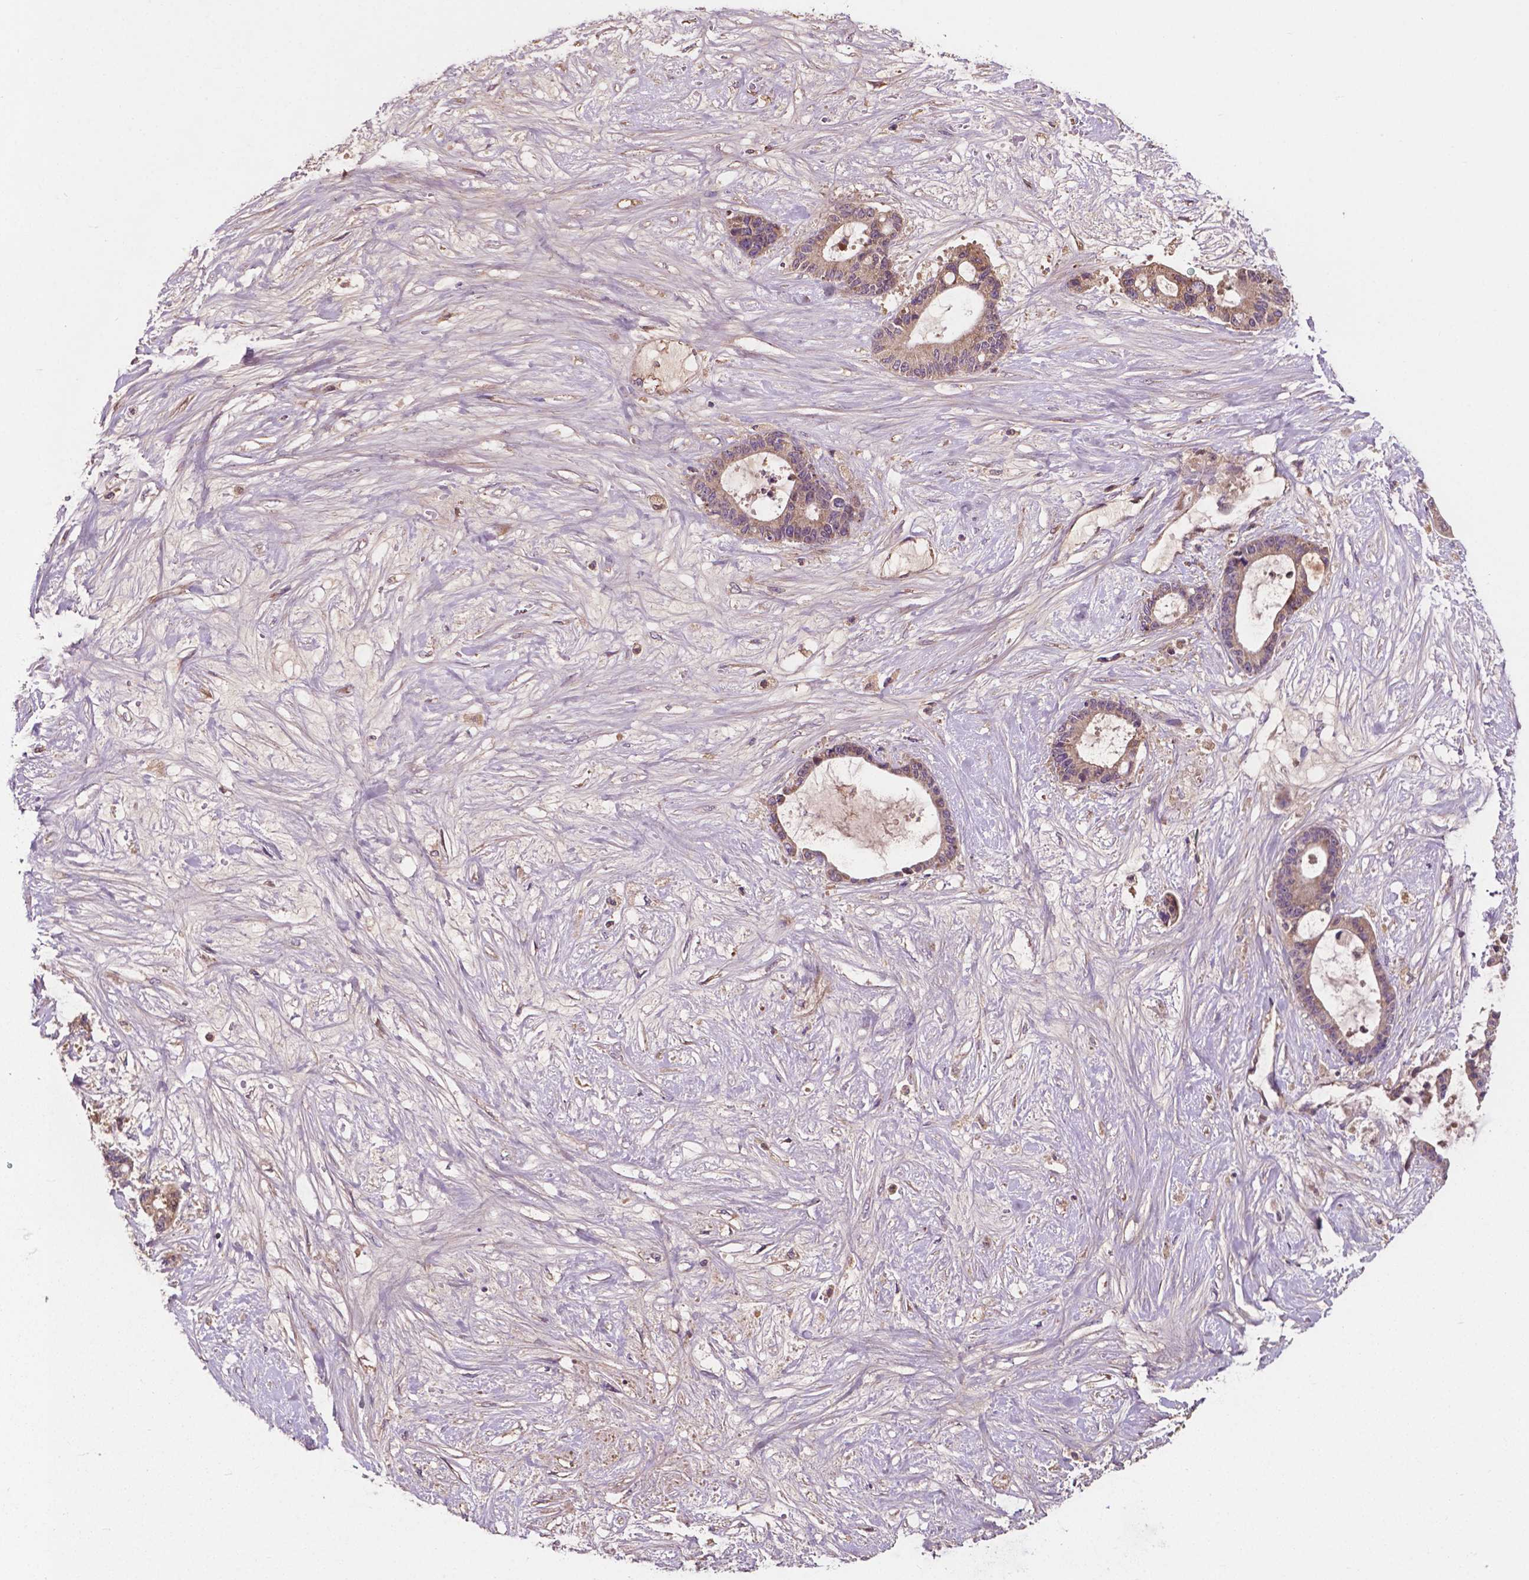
{"staining": {"intensity": "weak", "quantity": ">75%", "location": "cytoplasmic/membranous"}, "tissue": "liver cancer", "cell_type": "Tumor cells", "image_type": "cancer", "snomed": [{"axis": "morphology", "description": "Normal tissue, NOS"}, {"axis": "morphology", "description": "Cholangiocarcinoma"}, {"axis": "topography", "description": "Liver"}, {"axis": "topography", "description": "Peripheral nerve tissue"}], "caption": "A histopathology image showing weak cytoplasmic/membranous expression in approximately >75% of tumor cells in cholangiocarcinoma (liver), as visualized by brown immunohistochemical staining.", "gene": "GJA9", "patient": {"sex": "female", "age": 73}}